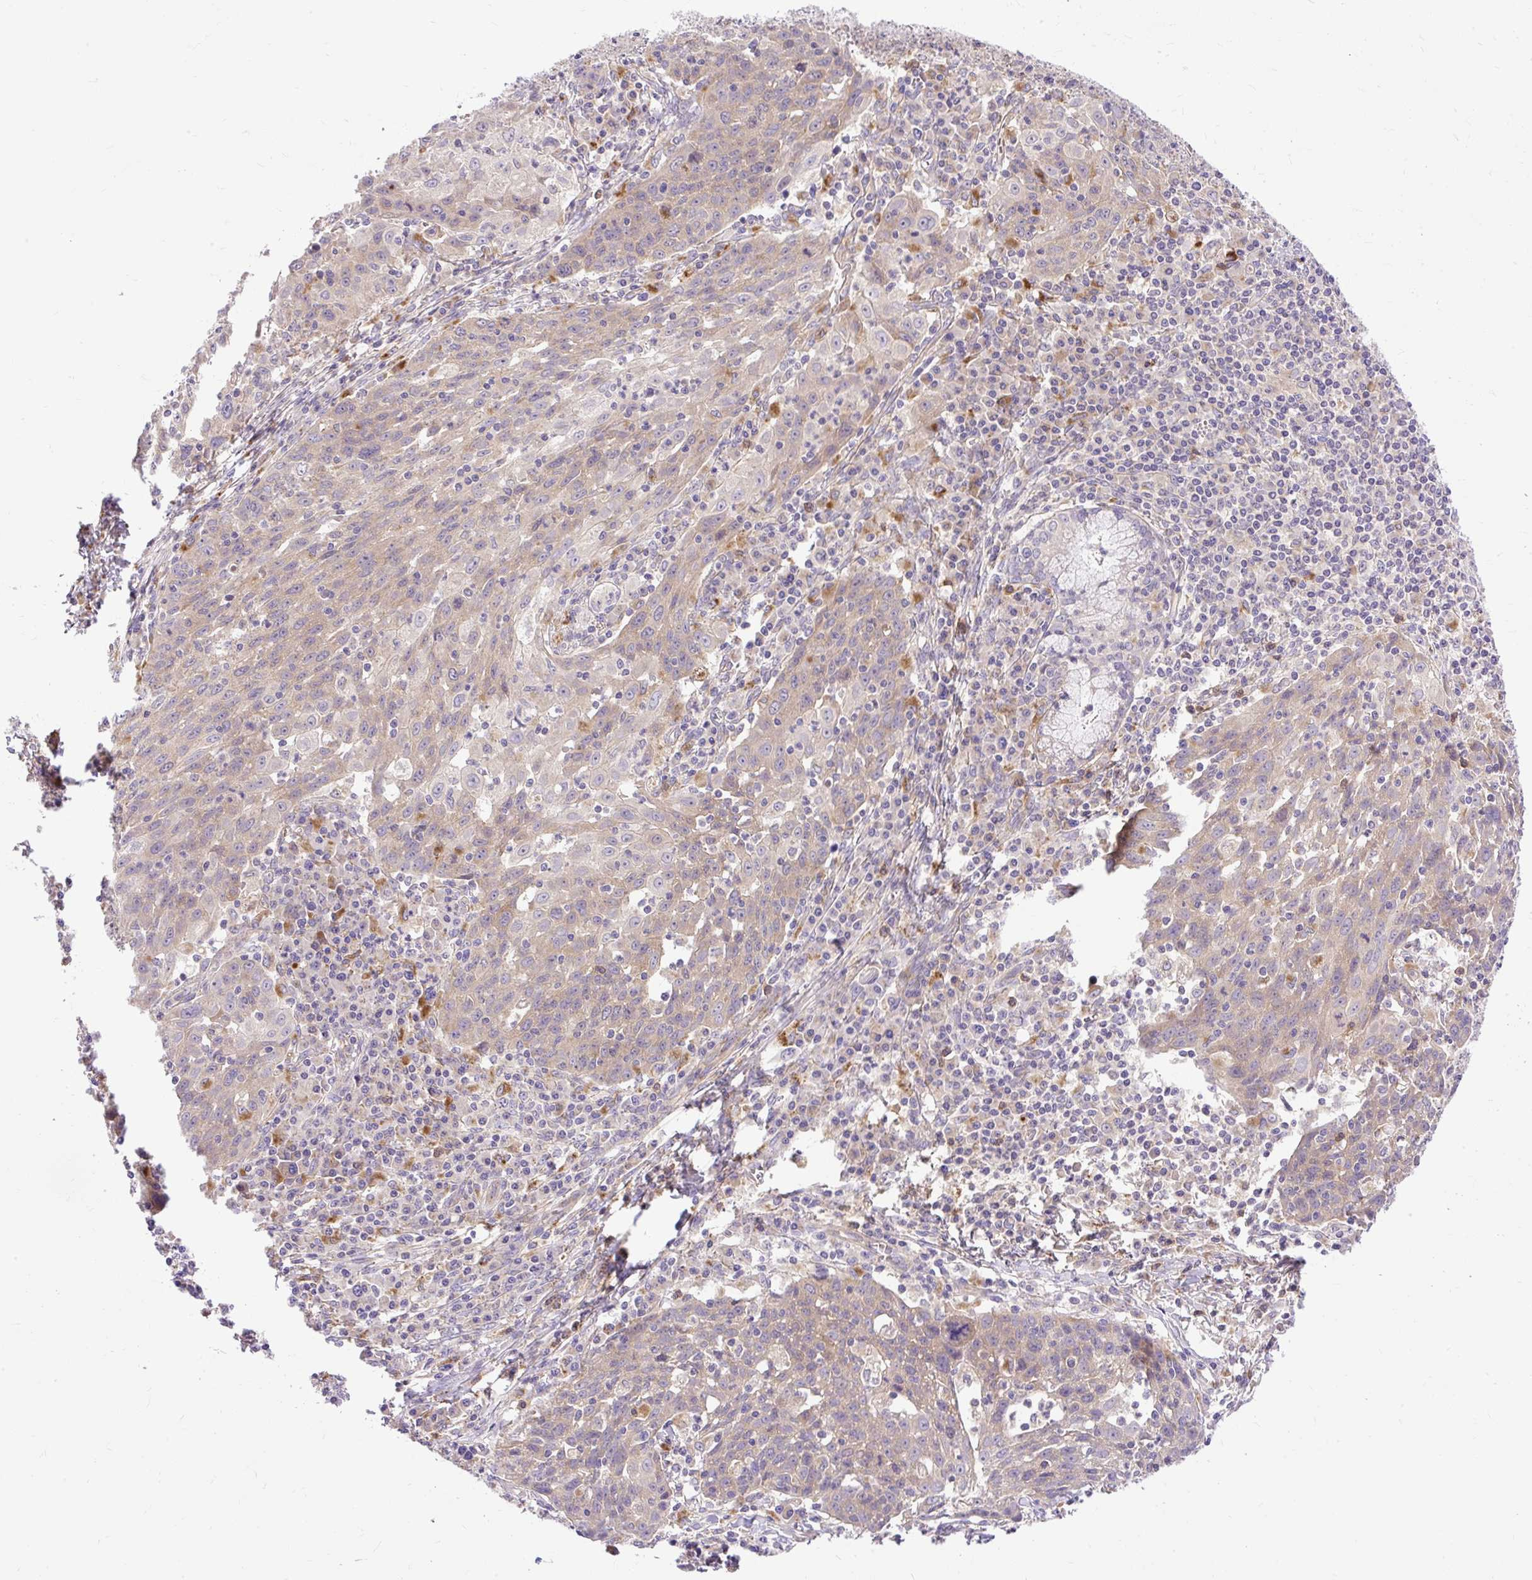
{"staining": {"intensity": "weak", "quantity": "25%-75%", "location": "cytoplasmic/membranous"}, "tissue": "lung cancer", "cell_type": "Tumor cells", "image_type": "cancer", "snomed": [{"axis": "morphology", "description": "Squamous cell carcinoma, NOS"}, {"axis": "morphology", "description": "Squamous cell carcinoma, metastatic, NOS"}, {"axis": "topography", "description": "Bronchus"}, {"axis": "topography", "description": "Lung"}], "caption": "Immunohistochemistry (IHC) micrograph of human squamous cell carcinoma (lung) stained for a protein (brown), which reveals low levels of weak cytoplasmic/membranous positivity in approximately 25%-75% of tumor cells.", "gene": "HEXB", "patient": {"sex": "male", "age": 62}}